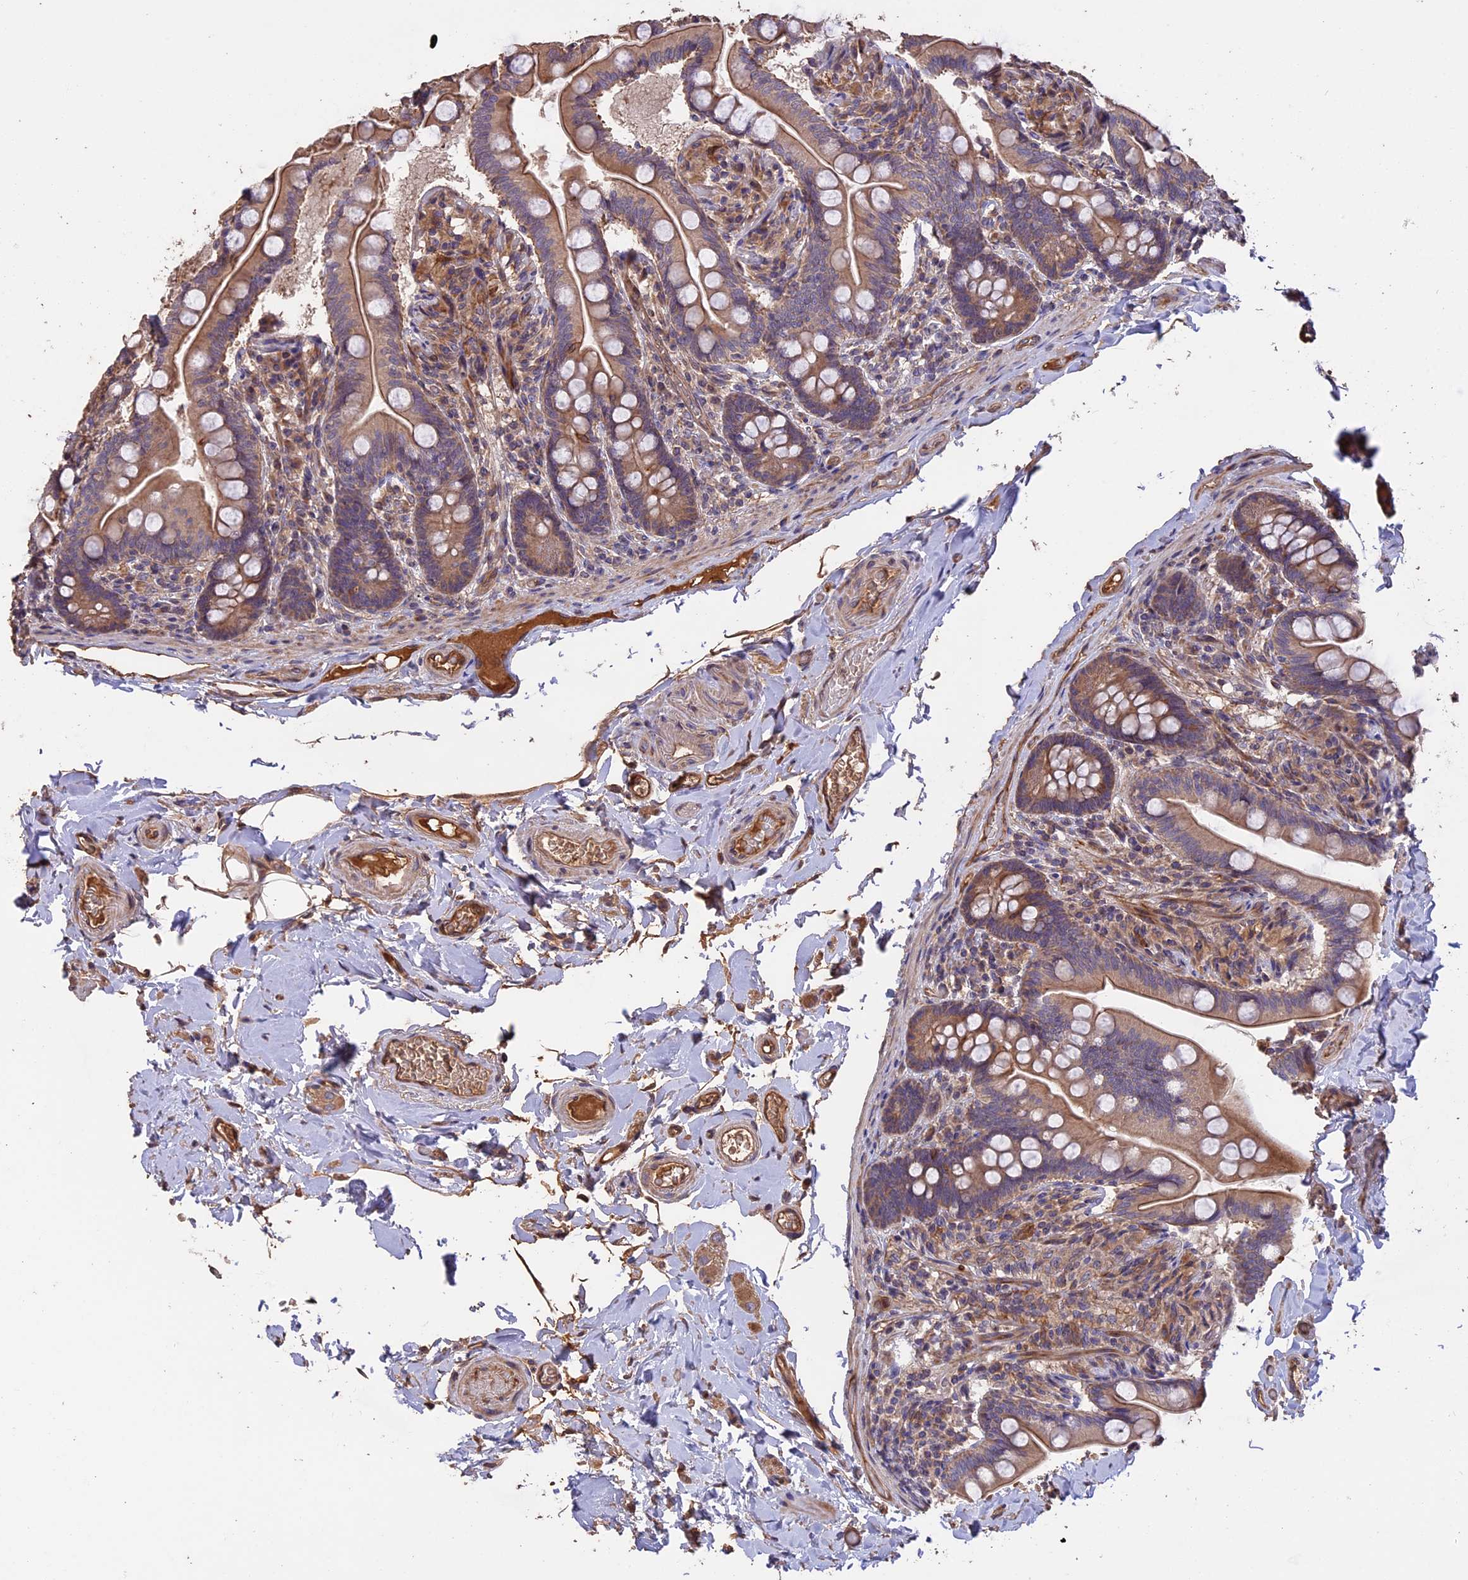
{"staining": {"intensity": "moderate", "quantity": ">75%", "location": "cytoplasmic/membranous"}, "tissue": "small intestine", "cell_type": "Glandular cells", "image_type": "normal", "snomed": [{"axis": "morphology", "description": "Normal tissue, NOS"}, {"axis": "topography", "description": "Small intestine"}], "caption": "IHC (DAB) staining of normal human small intestine reveals moderate cytoplasmic/membranous protein positivity in approximately >75% of glandular cells.", "gene": "RASAL1", "patient": {"sex": "female", "age": 64}}